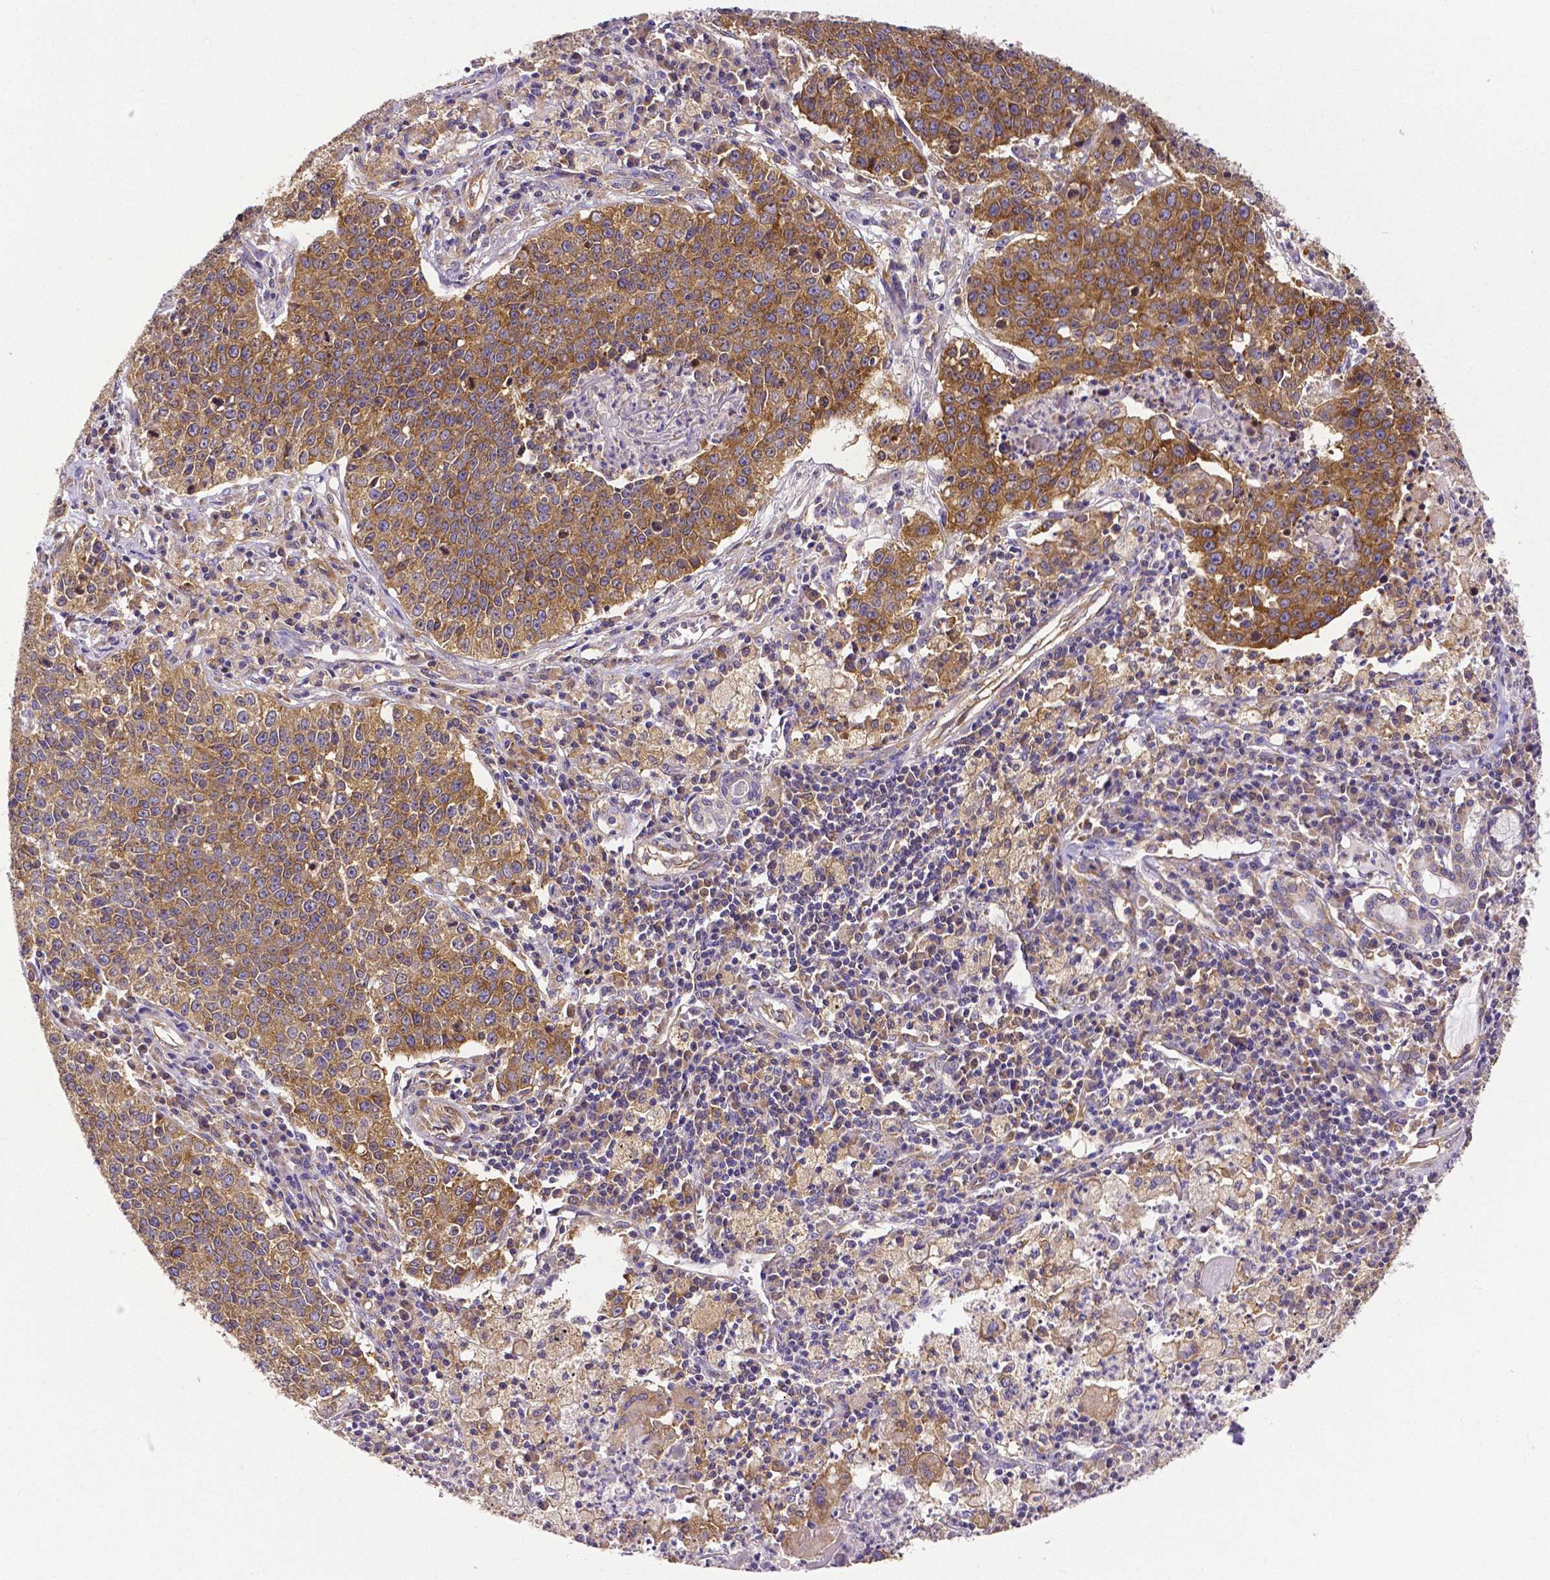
{"staining": {"intensity": "strong", "quantity": ">75%", "location": "cytoplasmic/membranous"}, "tissue": "lung cancer", "cell_type": "Tumor cells", "image_type": "cancer", "snomed": [{"axis": "morphology", "description": "Squamous cell carcinoma, NOS"}, {"axis": "morphology", "description": "Squamous cell carcinoma, metastatic, NOS"}, {"axis": "topography", "description": "Lung"}, {"axis": "topography", "description": "Pleura, NOS"}], "caption": "IHC (DAB) staining of human lung squamous cell carcinoma reveals strong cytoplasmic/membranous protein staining in about >75% of tumor cells. (brown staining indicates protein expression, while blue staining denotes nuclei).", "gene": "DICER1", "patient": {"sex": "male", "age": 72}}